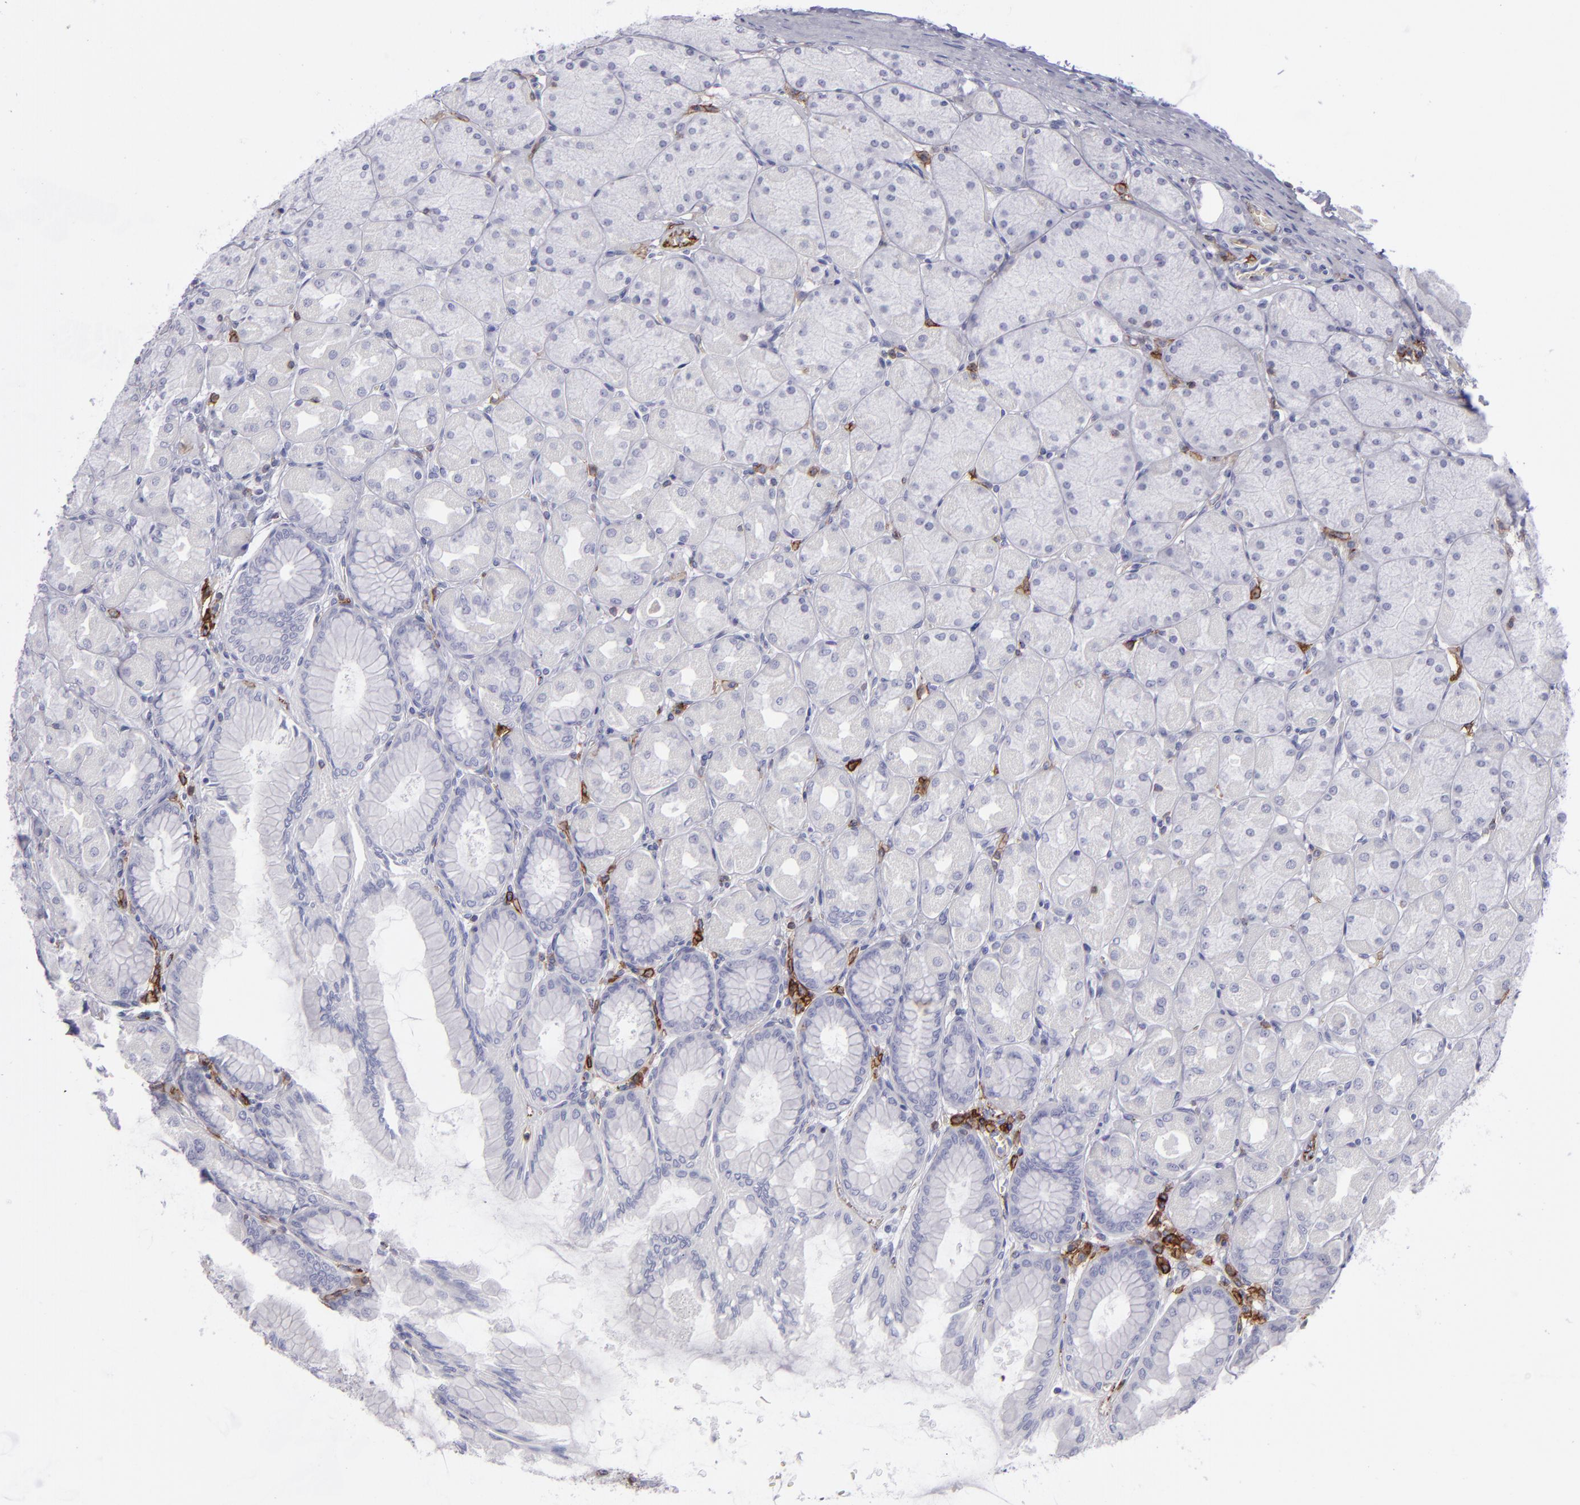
{"staining": {"intensity": "negative", "quantity": "none", "location": "none"}, "tissue": "stomach", "cell_type": "Glandular cells", "image_type": "normal", "snomed": [{"axis": "morphology", "description": "Normal tissue, NOS"}, {"axis": "topography", "description": "Stomach, upper"}], "caption": "Immunohistochemistry of normal human stomach displays no positivity in glandular cells.", "gene": "CD27", "patient": {"sex": "female", "age": 56}}